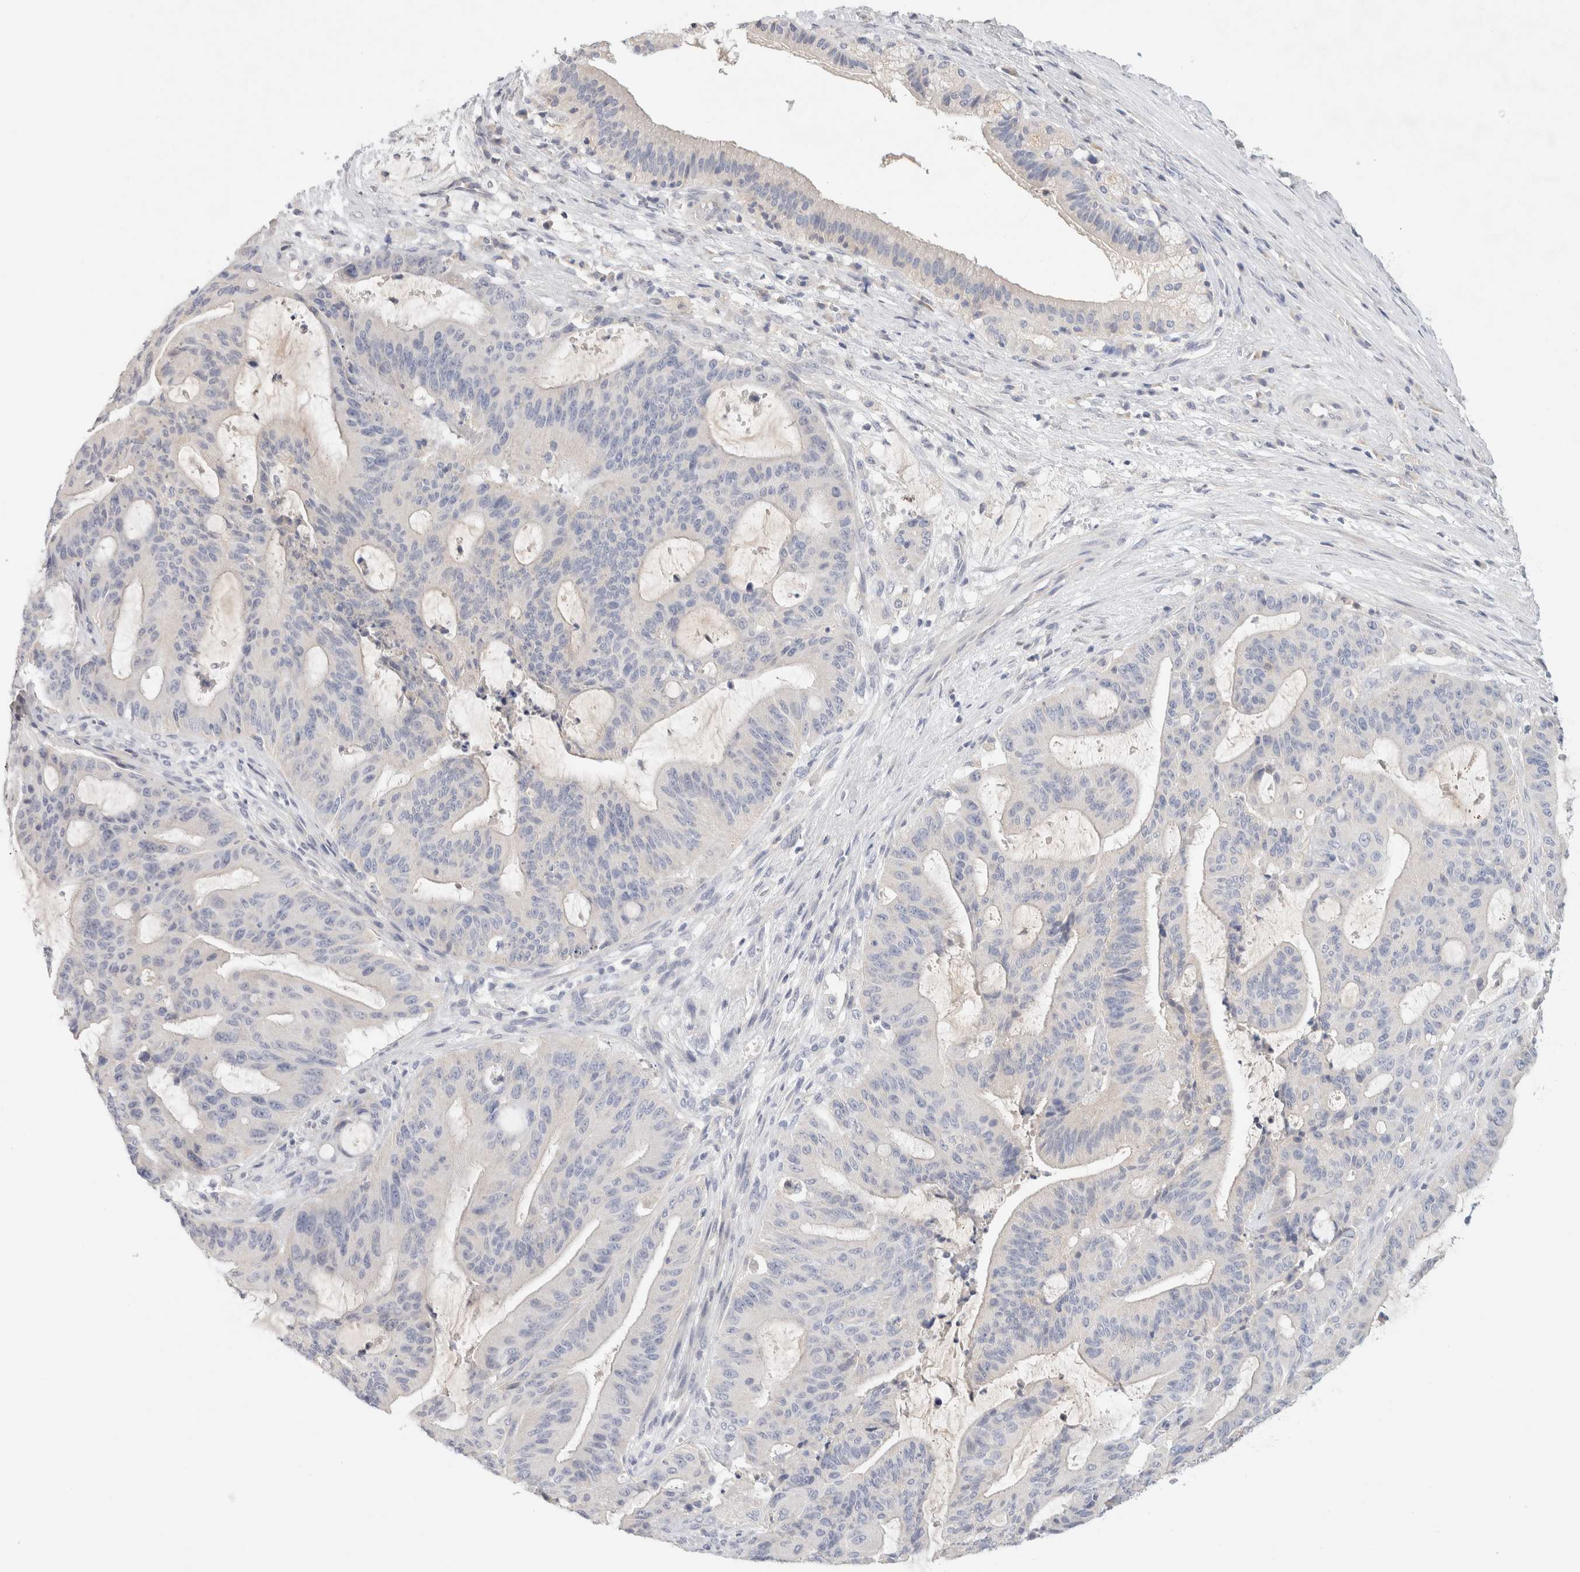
{"staining": {"intensity": "negative", "quantity": "none", "location": "none"}, "tissue": "liver cancer", "cell_type": "Tumor cells", "image_type": "cancer", "snomed": [{"axis": "morphology", "description": "Normal tissue, NOS"}, {"axis": "morphology", "description": "Cholangiocarcinoma"}, {"axis": "topography", "description": "Liver"}, {"axis": "topography", "description": "Peripheral nerve tissue"}], "caption": "Liver cancer (cholangiocarcinoma) stained for a protein using immunohistochemistry (IHC) displays no positivity tumor cells.", "gene": "MPP2", "patient": {"sex": "female", "age": 73}}